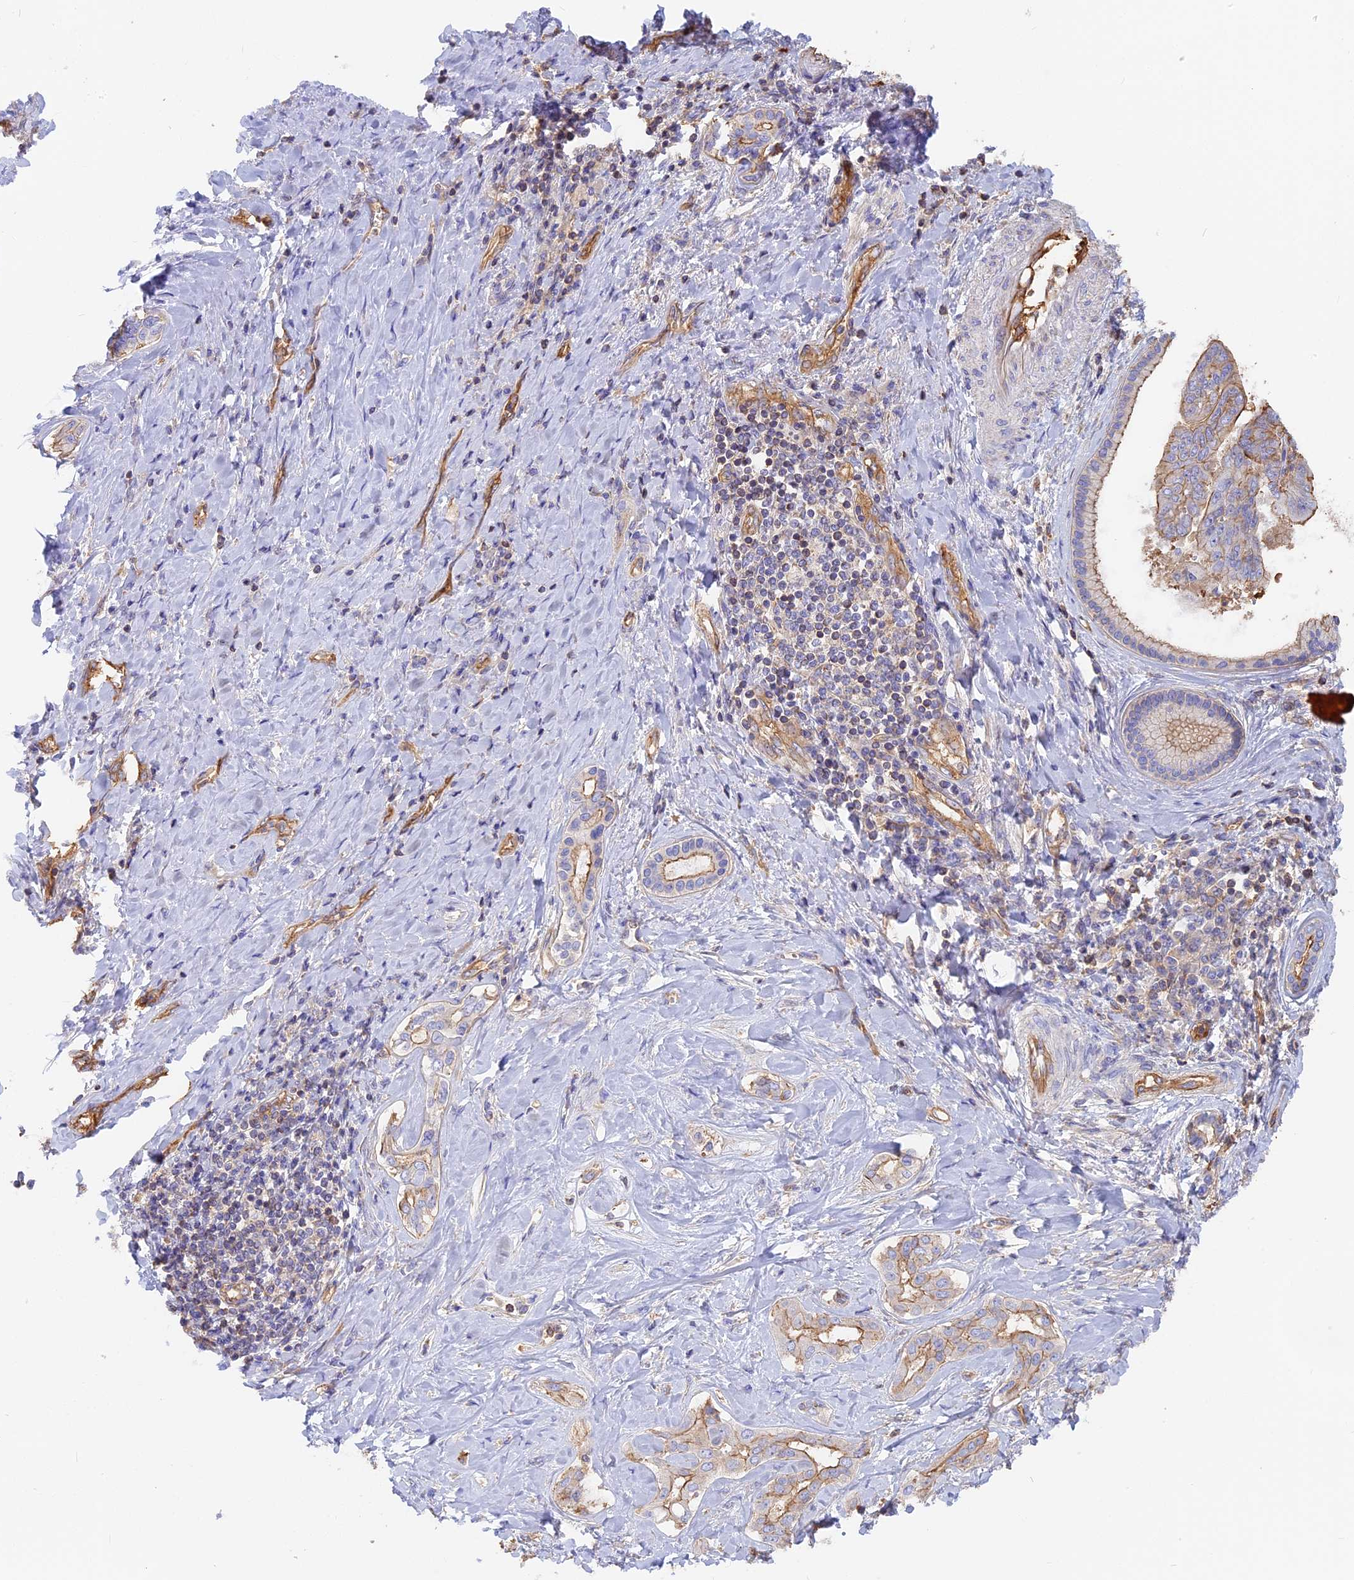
{"staining": {"intensity": "moderate", "quantity": "<25%", "location": "cytoplasmic/membranous"}, "tissue": "liver cancer", "cell_type": "Tumor cells", "image_type": "cancer", "snomed": [{"axis": "morphology", "description": "Cholangiocarcinoma"}, {"axis": "topography", "description": "Liver"}], "caption": "IHC staining of cholangiocarcinoma (liver), which demonstrates low levels of moderate cytoplasmic/membranous positivity in approximately <25% of tumor cells indicating moderate cytoplasmic/membranous protein positivity. The staining was performed using DAB (3,3'-diaminobenzidine) (brown) for protein detection and nuclei were counterstained in hematoxylin (blue).", "gene": "VPS18", "patient": {"sex": "female", "age": 77}}